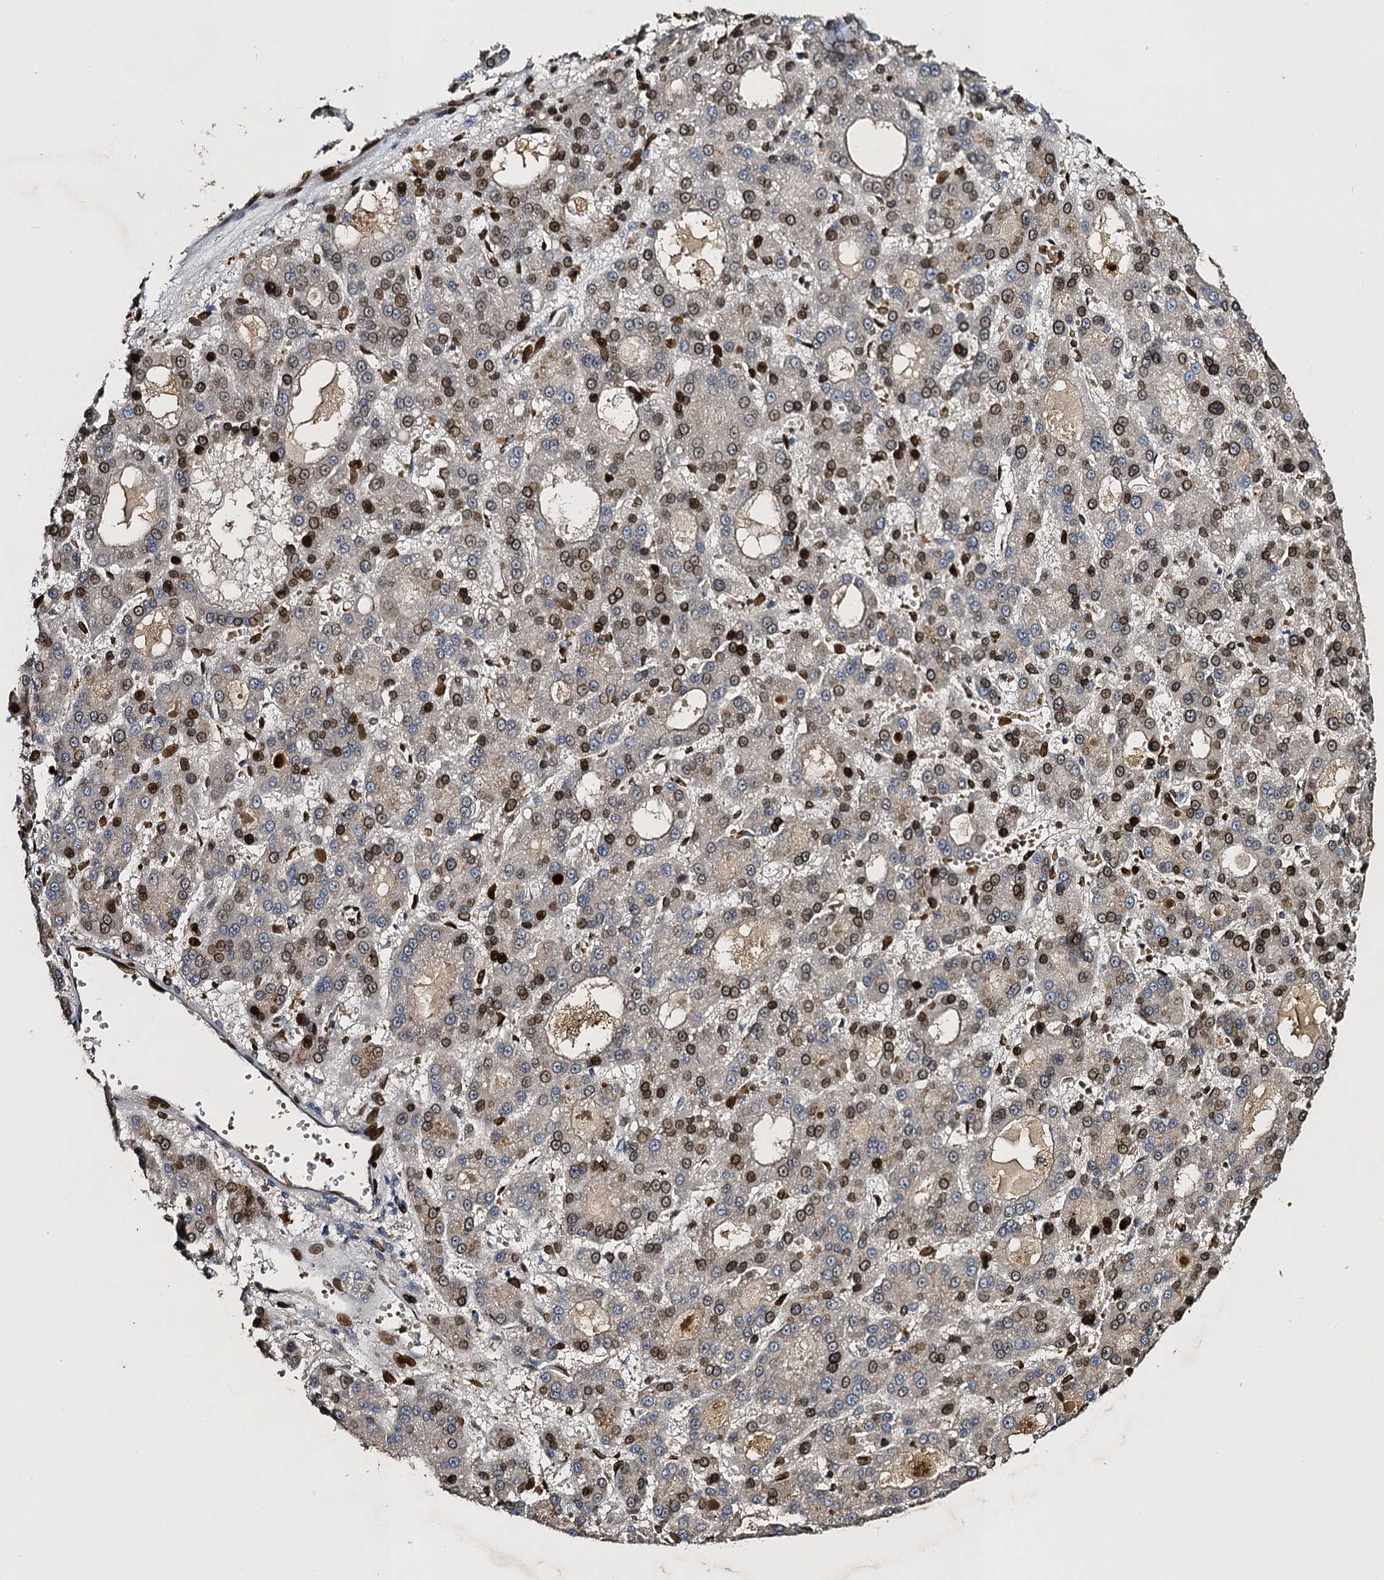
{"staining": {"intensity": "moderate", "quantity": "25%-75%", "location": "cytoplasmic/membranous,nuclear"}, "tissue": "liver cancer", "cell_type": "Tumor cells", "image_type": "cancer", "snomed": [{"axis": "morphology", "description": "Carcinoma, Hepatocellular, NOS"}, {"axis": "topography", "description": "Liver"}], "caption": "Liver cancer (hepatocellular carcinoma) stained with DAB IHC exhibits medium levels of moderate cytoplasmic/membranous and nuclear staining in approximately 25%-75% of tumor cells.", "gene": "SLC11A2", "patient": {"sex": "male", "age": 70}}